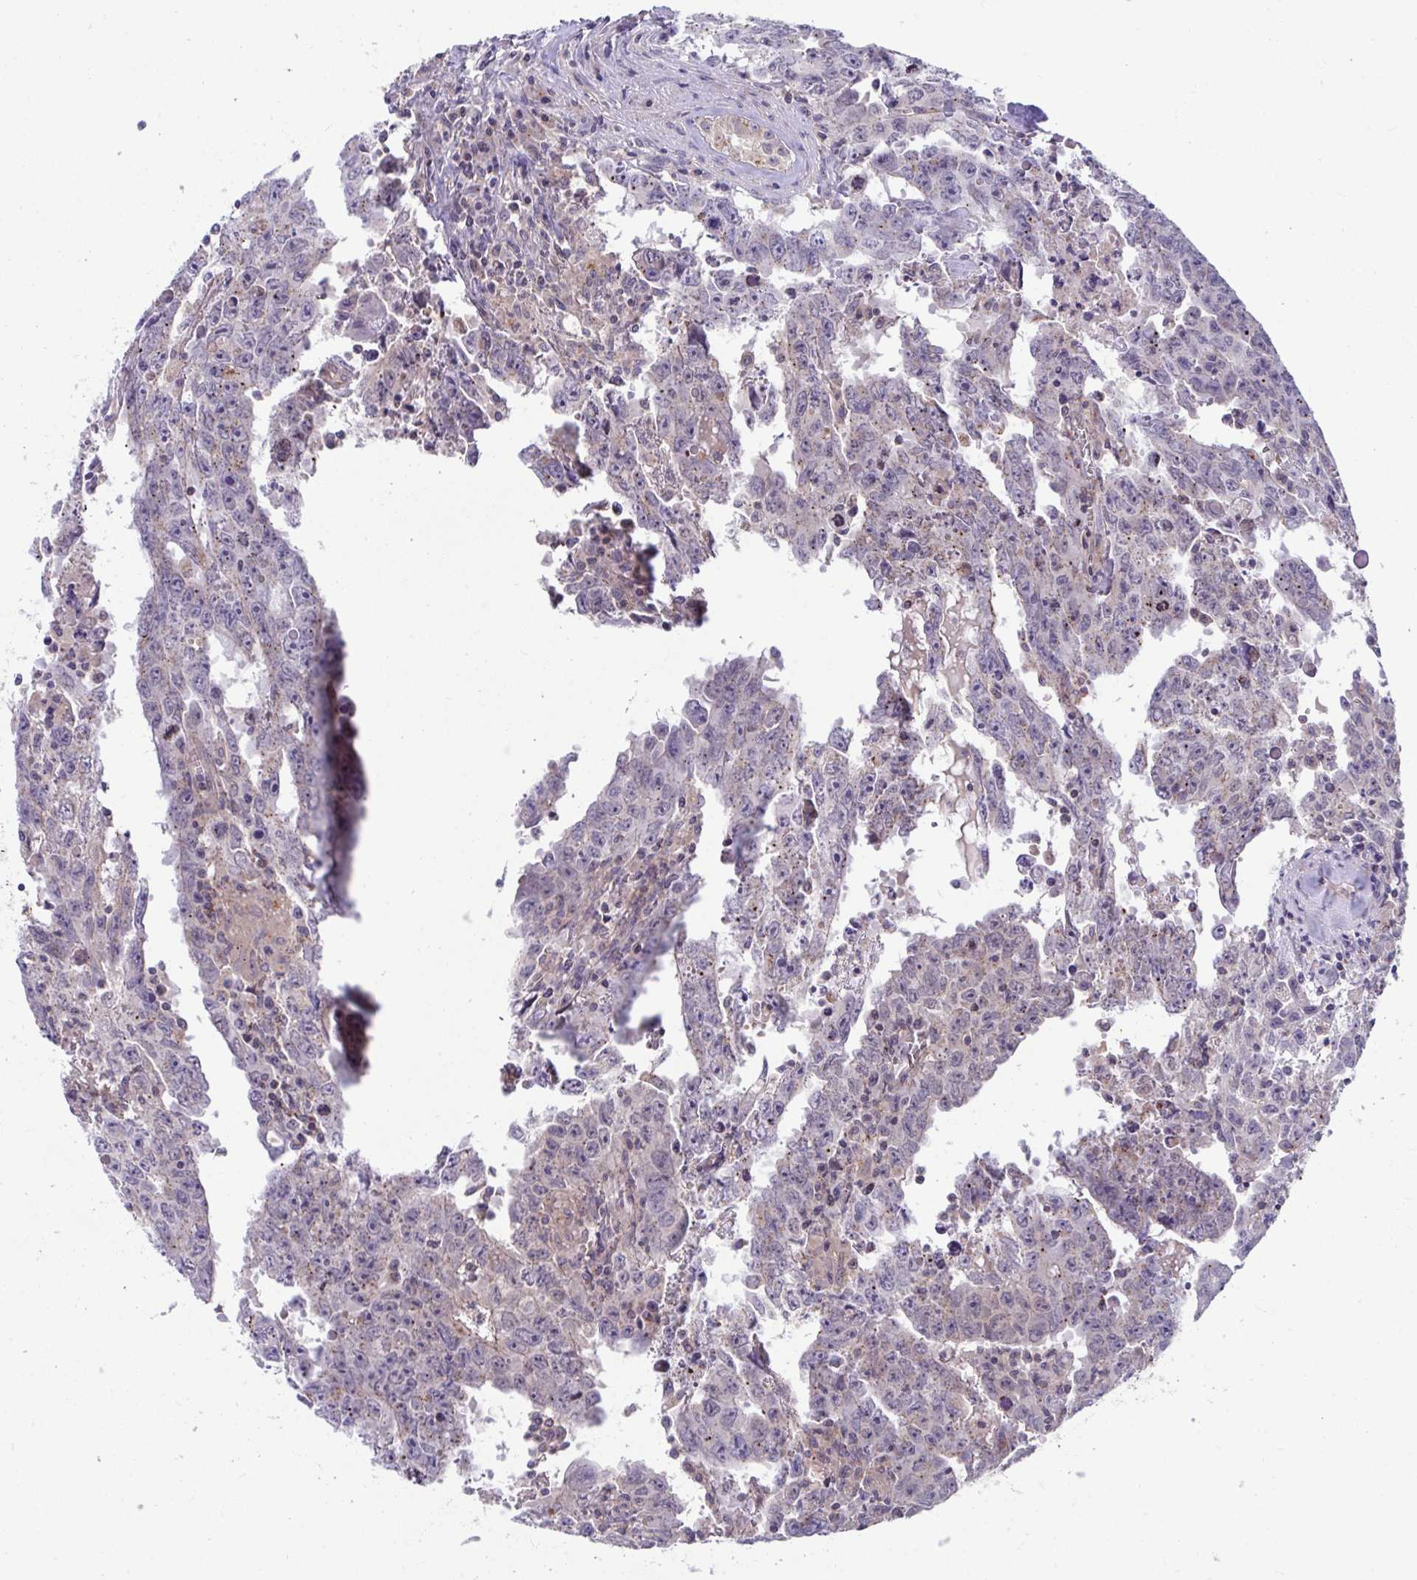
{"staining": {"intensity": "weak", "quantity": "<25%", "location": "cytoplasmic/membranous"}, "tissue": "testis cancer", "cell_type": "Tumor cells", "image_type": "cancer", "snomed": [{"axis": "morphology", "description": "Carcinoma, Embryonal, NOS"}, {"axis": "topography", "description": "Testis"}], "caption": "IHC of testis cancer shows no expression in tumor cells.", "gene": "IST1", "patient": {"sex": "male", "age": 22}}